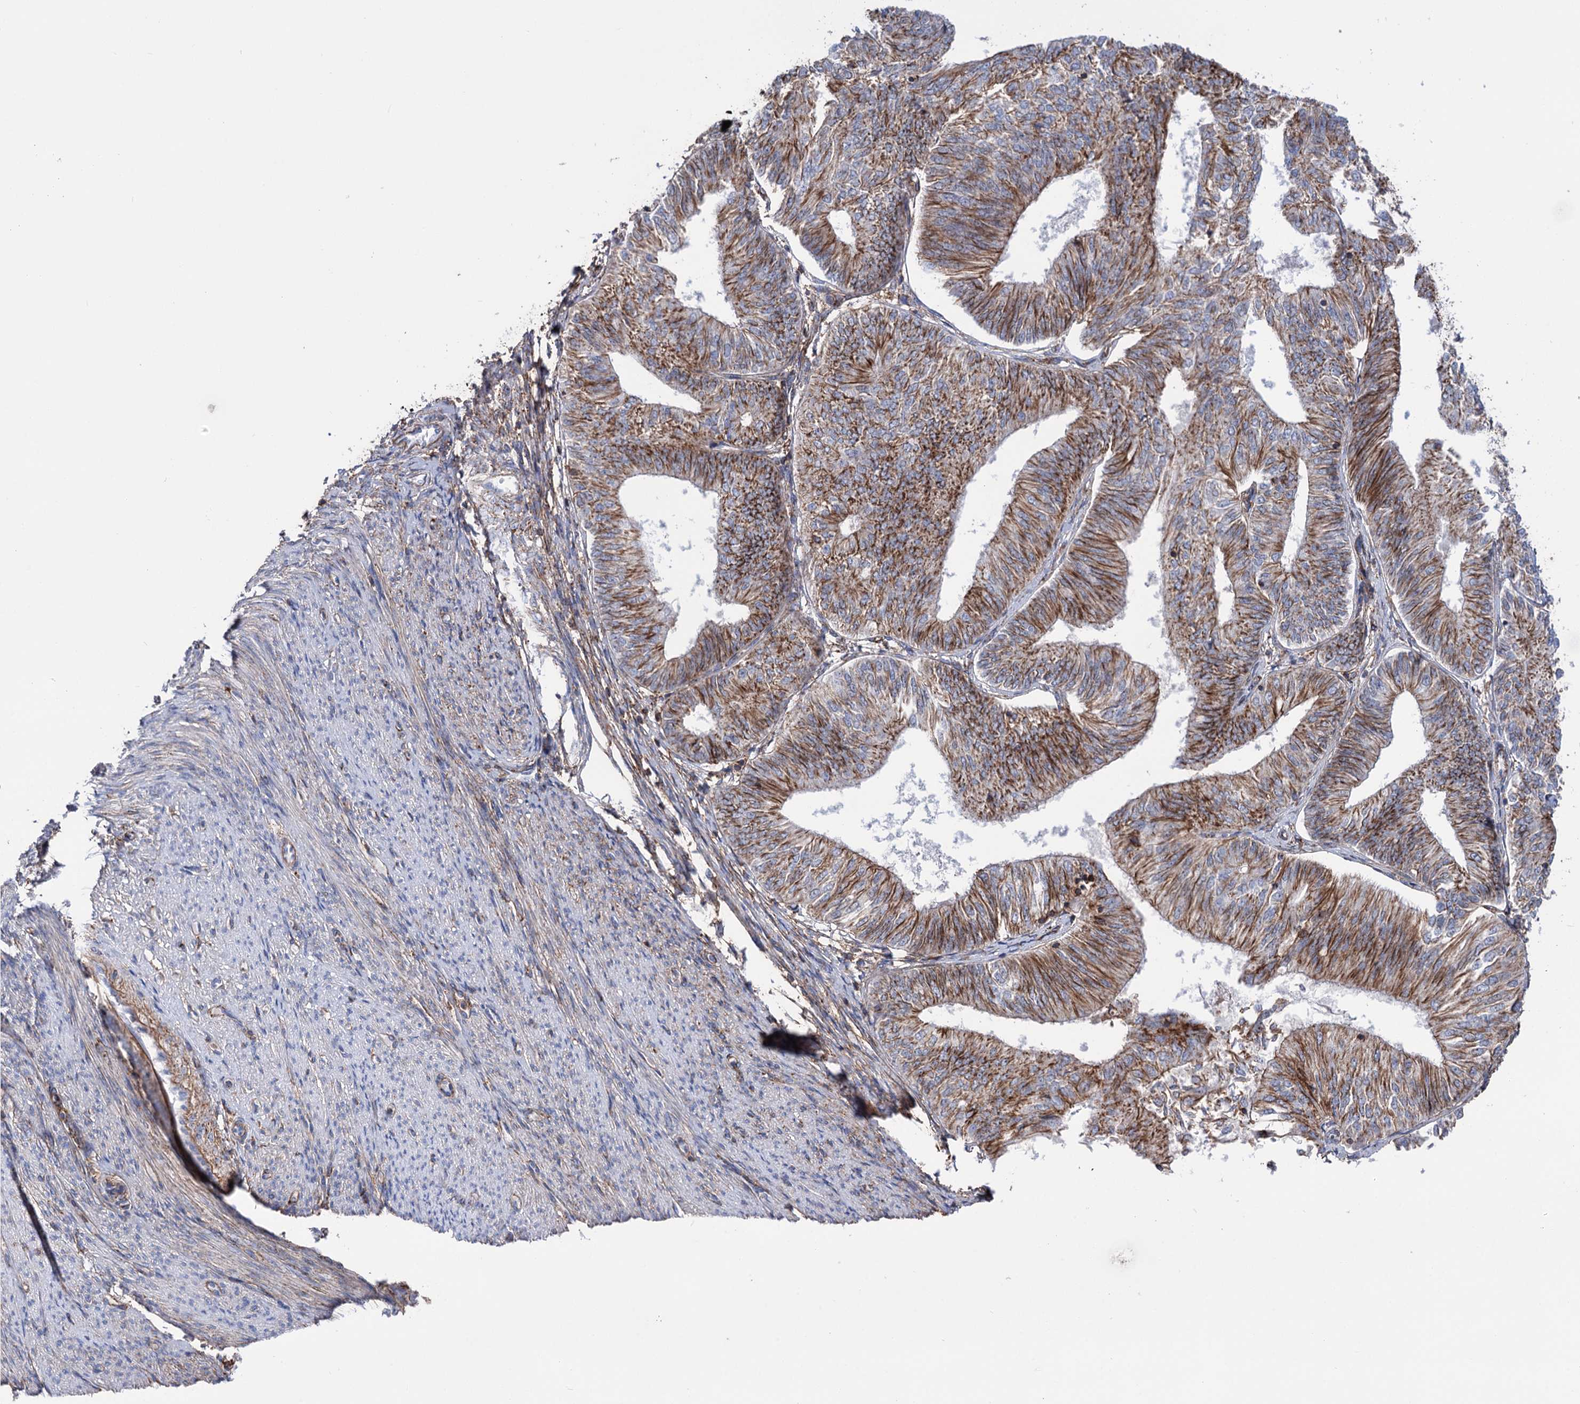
{"staining": {"intensity": "moderate", "quantity": ">75%", "location": "cytoplasmic/membranous"}, "tissue": "endometrial cancer", "cell_type": "Tumor cells", "image_type": "cancer", "snomed": [{"axis": "morphology", "description": "Adenocarcinoma, NOS"}, {"axis": "topography", "description": "Endometrium"}], "caption": "A brown stain labels moderate cytoplasmic/membranous staining of a protein in human adenocarcinoma (endometrial) tumor cells.", "gene": "DEF6", "patient": {"sex": "female", "age": 58}}